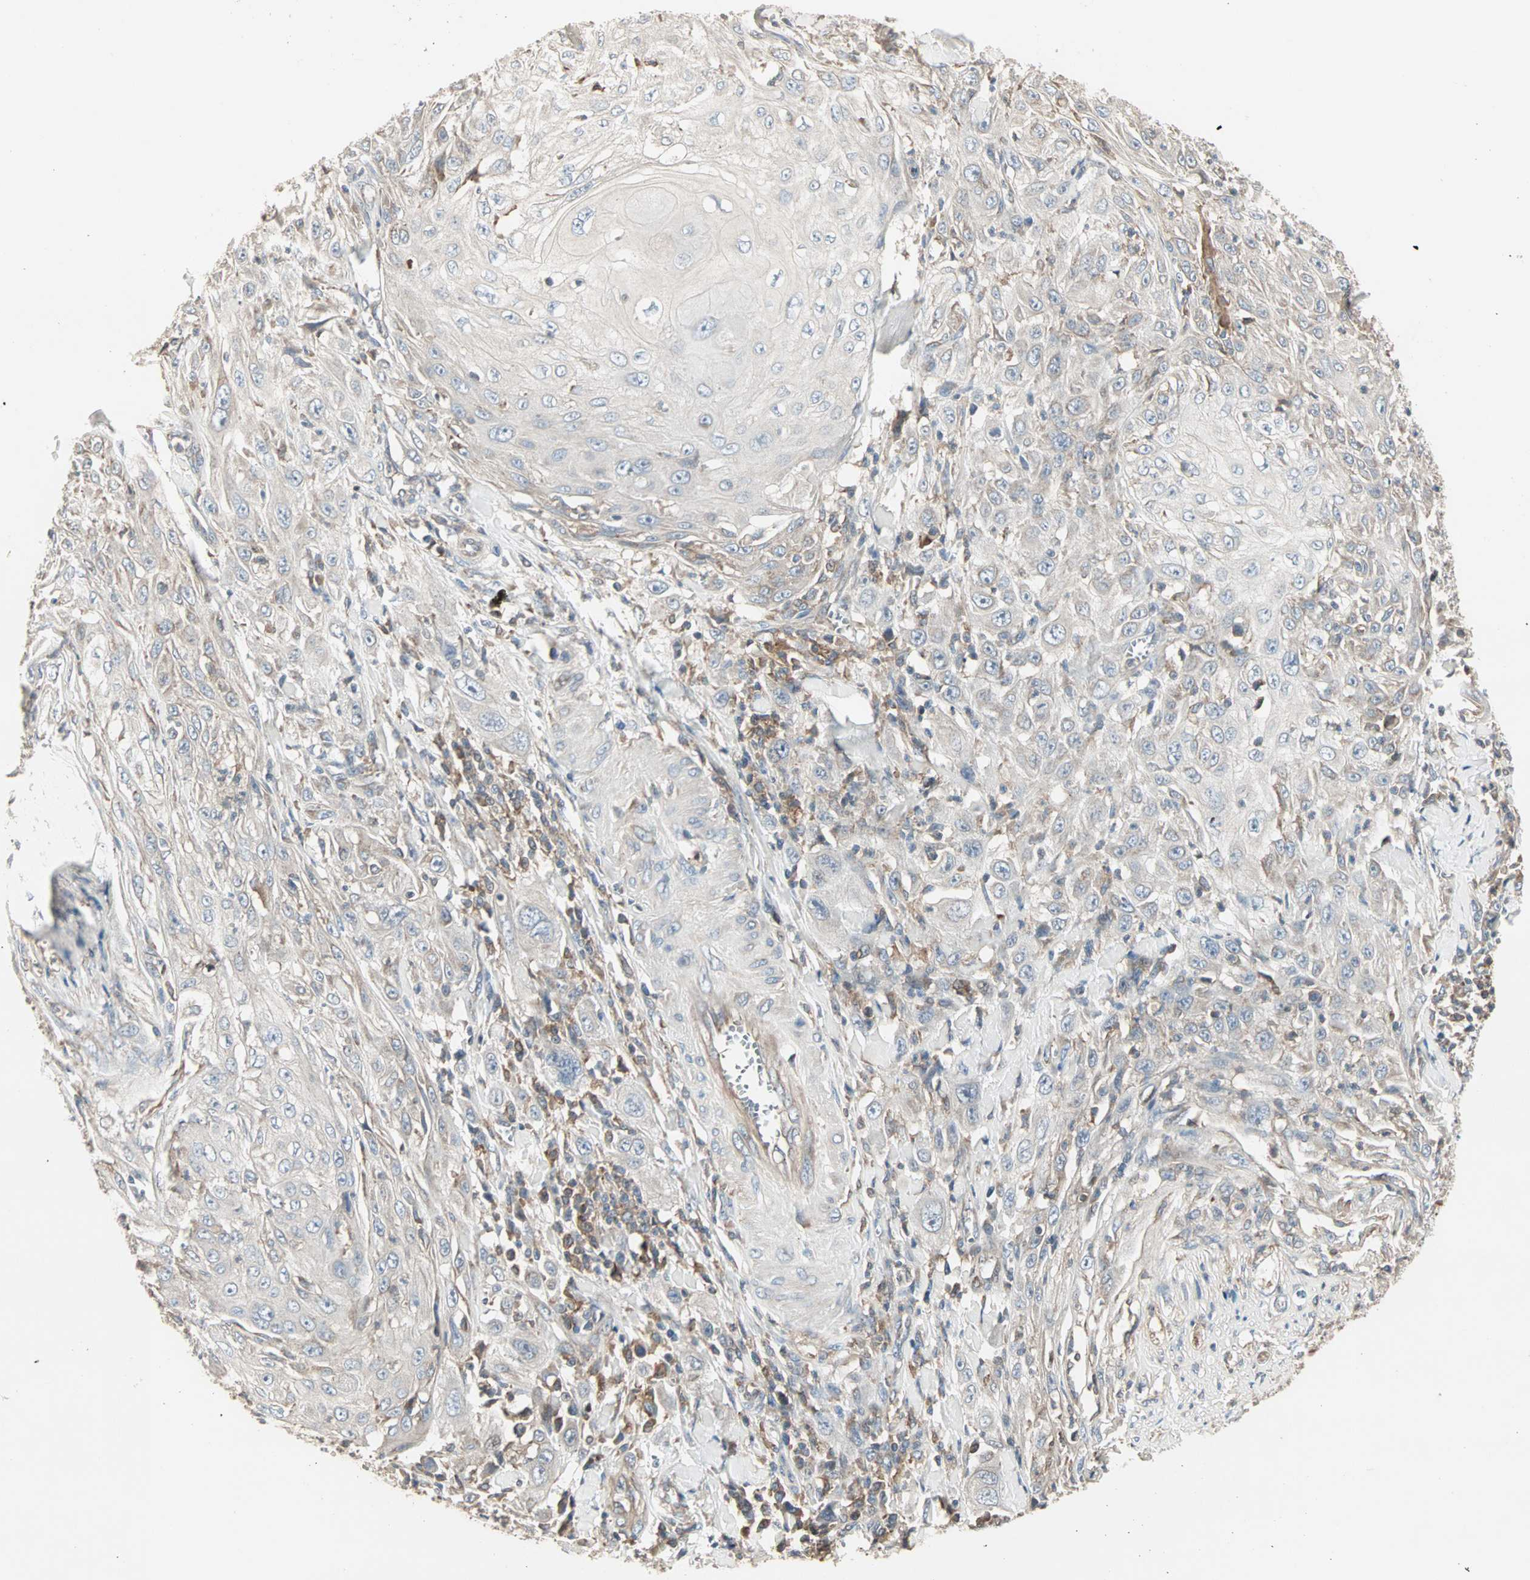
{"staining": {"intensity": "weak", "quantity": "<25%", "location": "cytoplasmic/membranous"}, "tissue": "skin cancer", "cell_type": "Tumor cells", "image_type": "cancer", "snomed": [{"axis": "morphology", "description": "Squamous cell carcinoma, NOS"}, {"axis": "morphology", "description": "Squamous cell carcinoma, metastatic, NOS"}, {"axis": "topography", "description": "Skin"}, {"axis": "topography", "description": "Lymph node"}], "caption": "Human skin squamous cell carcinoma stained for a protein using immunohistochemistry (IHC) exhibits no positivity in tumor cells.", "gene": "GNAI2", "patient": {"sex": "male", "age": 75}}